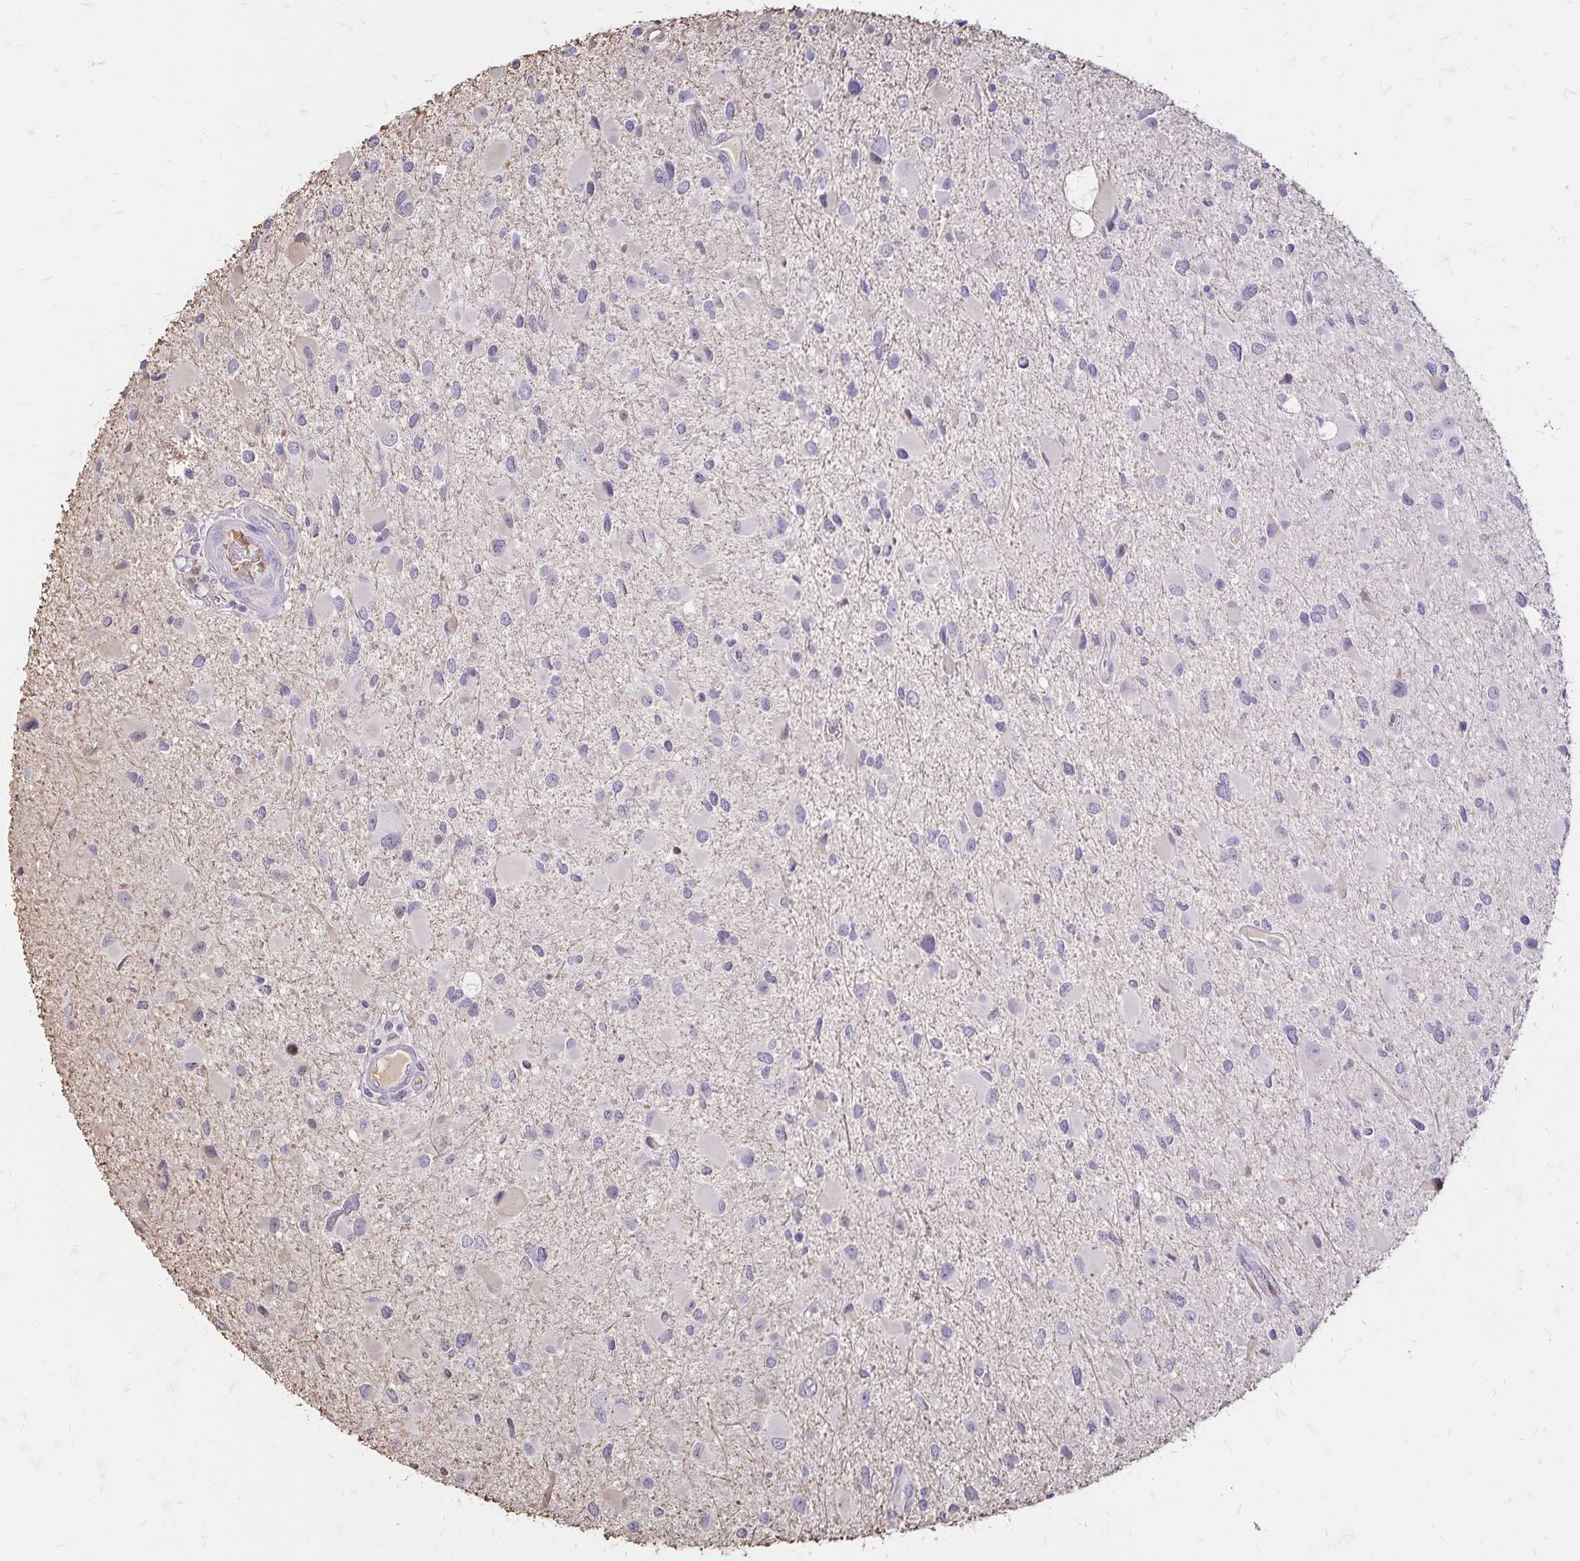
{"staining": {"intensity": "negative", "quantity": "none", "location": "none"}, "tissue": "glioma", "cell_type": "Tumor cells", "image_type": "cancer", "snomed": [{"axis": "morphology", "description": "Glioma, malignant, Low grade"}, {"axis": "topography", "description": "Brain"}], "caption": "Tumor cells show no significant staining in glioma. The staining was performed using DAB to visualize the protein expression in brown, while the nuclei were stained in blue with hematoxylin (Magnification: 20x).", "gene": "KISS1", "patient": {"sex": "female", "age": 32}}